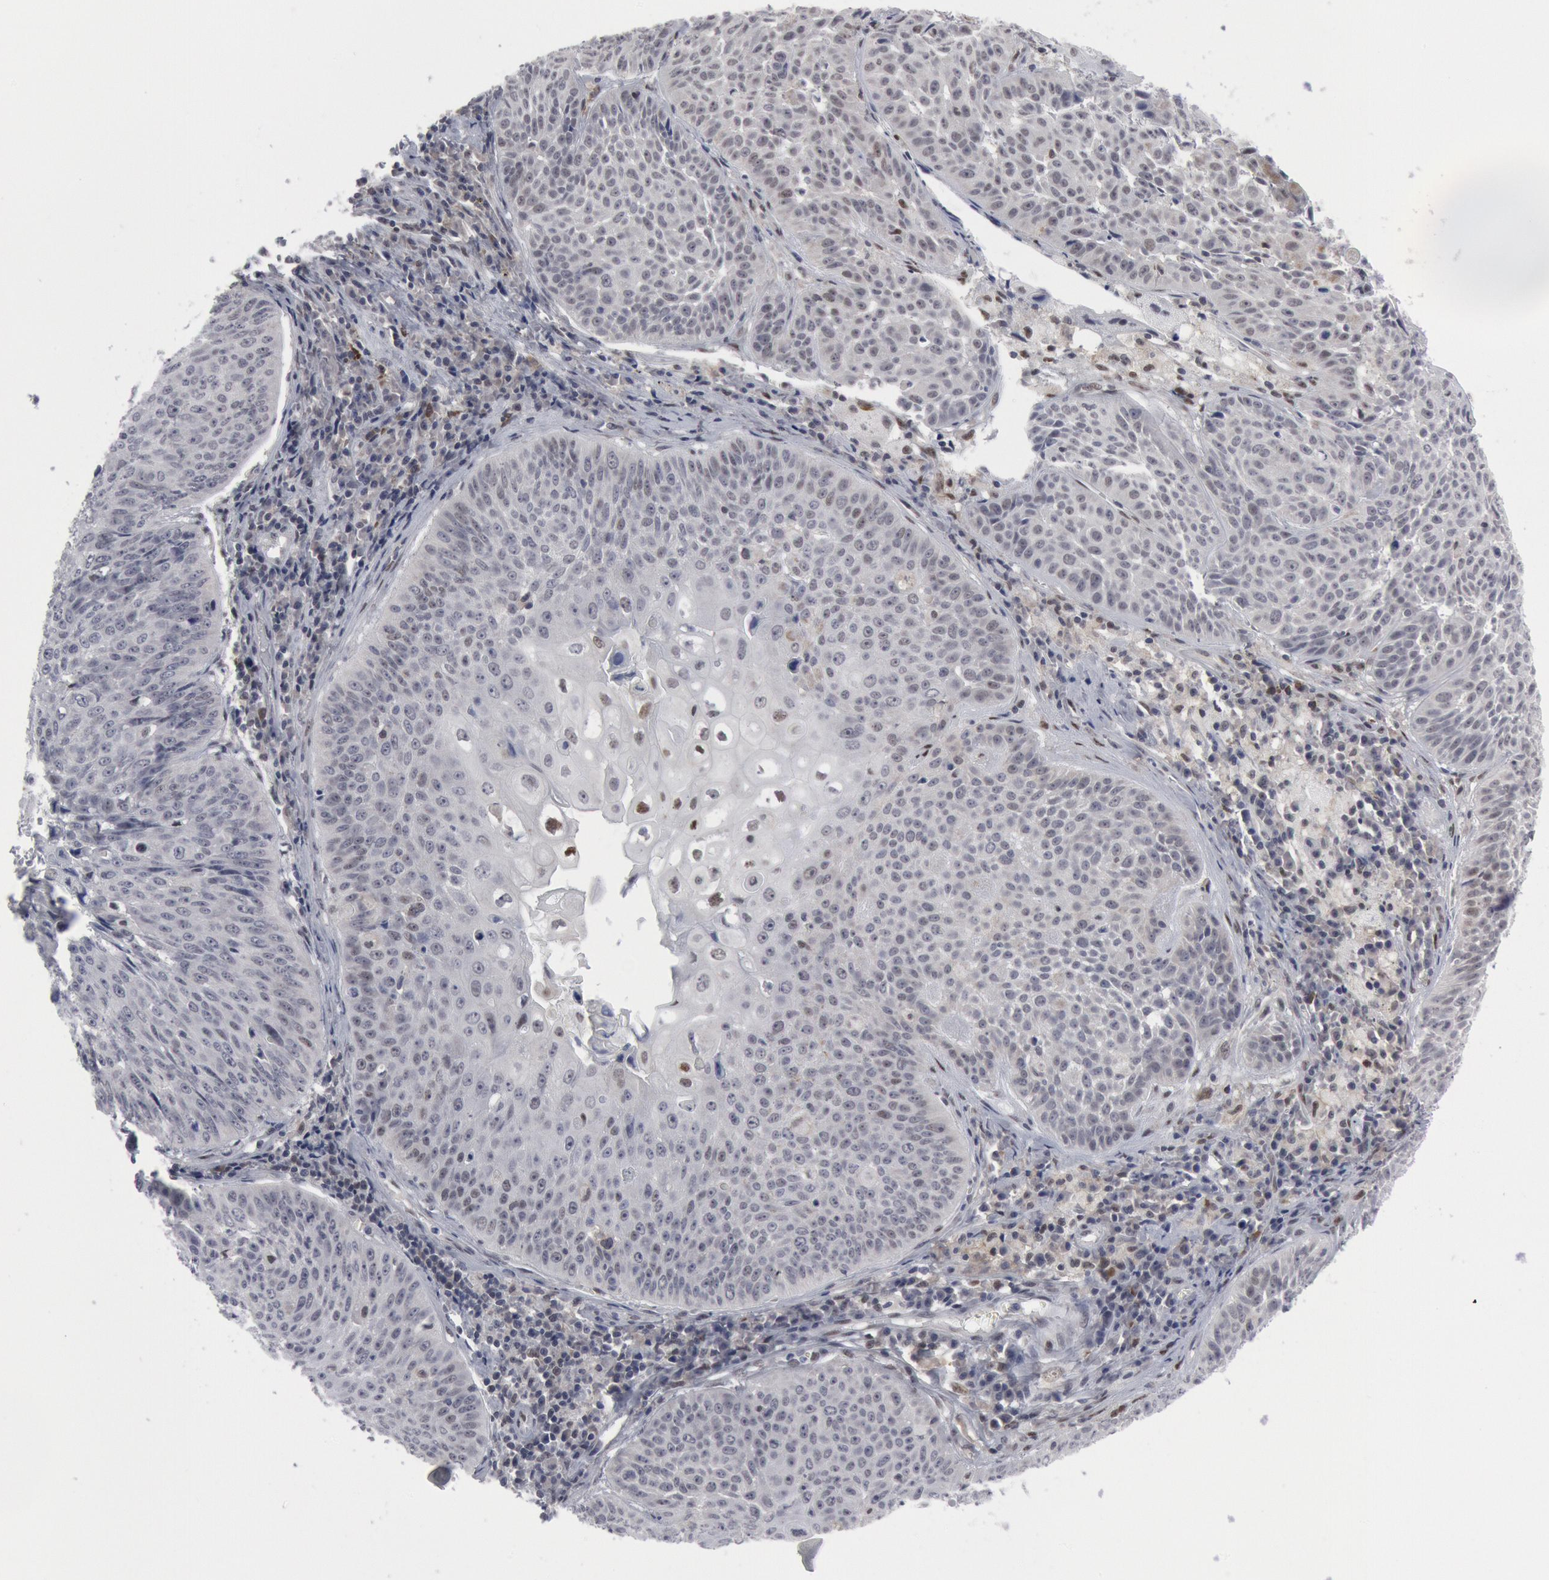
{"staining": {"intensity": "negative", "quantity": "none", "location": "none"}, "tissue": "lung cancer", "cell_type": "Tumor cells", "image_type": "cancer", "snomed": [{"axis": "morphology", "description": "Adenocarcinoma, NOS"}, {"axis": "topography", "description": "Lung"}], "caption": "Tumor cells are negative for brown protein staining in adenocarcinoma (lung). Brightfield microscopy of immunohistochemistry stained with DAB (3,3'-diaminobenzidine) (brown) and hematoxylin (blue), captured at high magnification.", "gene": "FOXO1", "patient": {"sex": "male", "age": 60}}